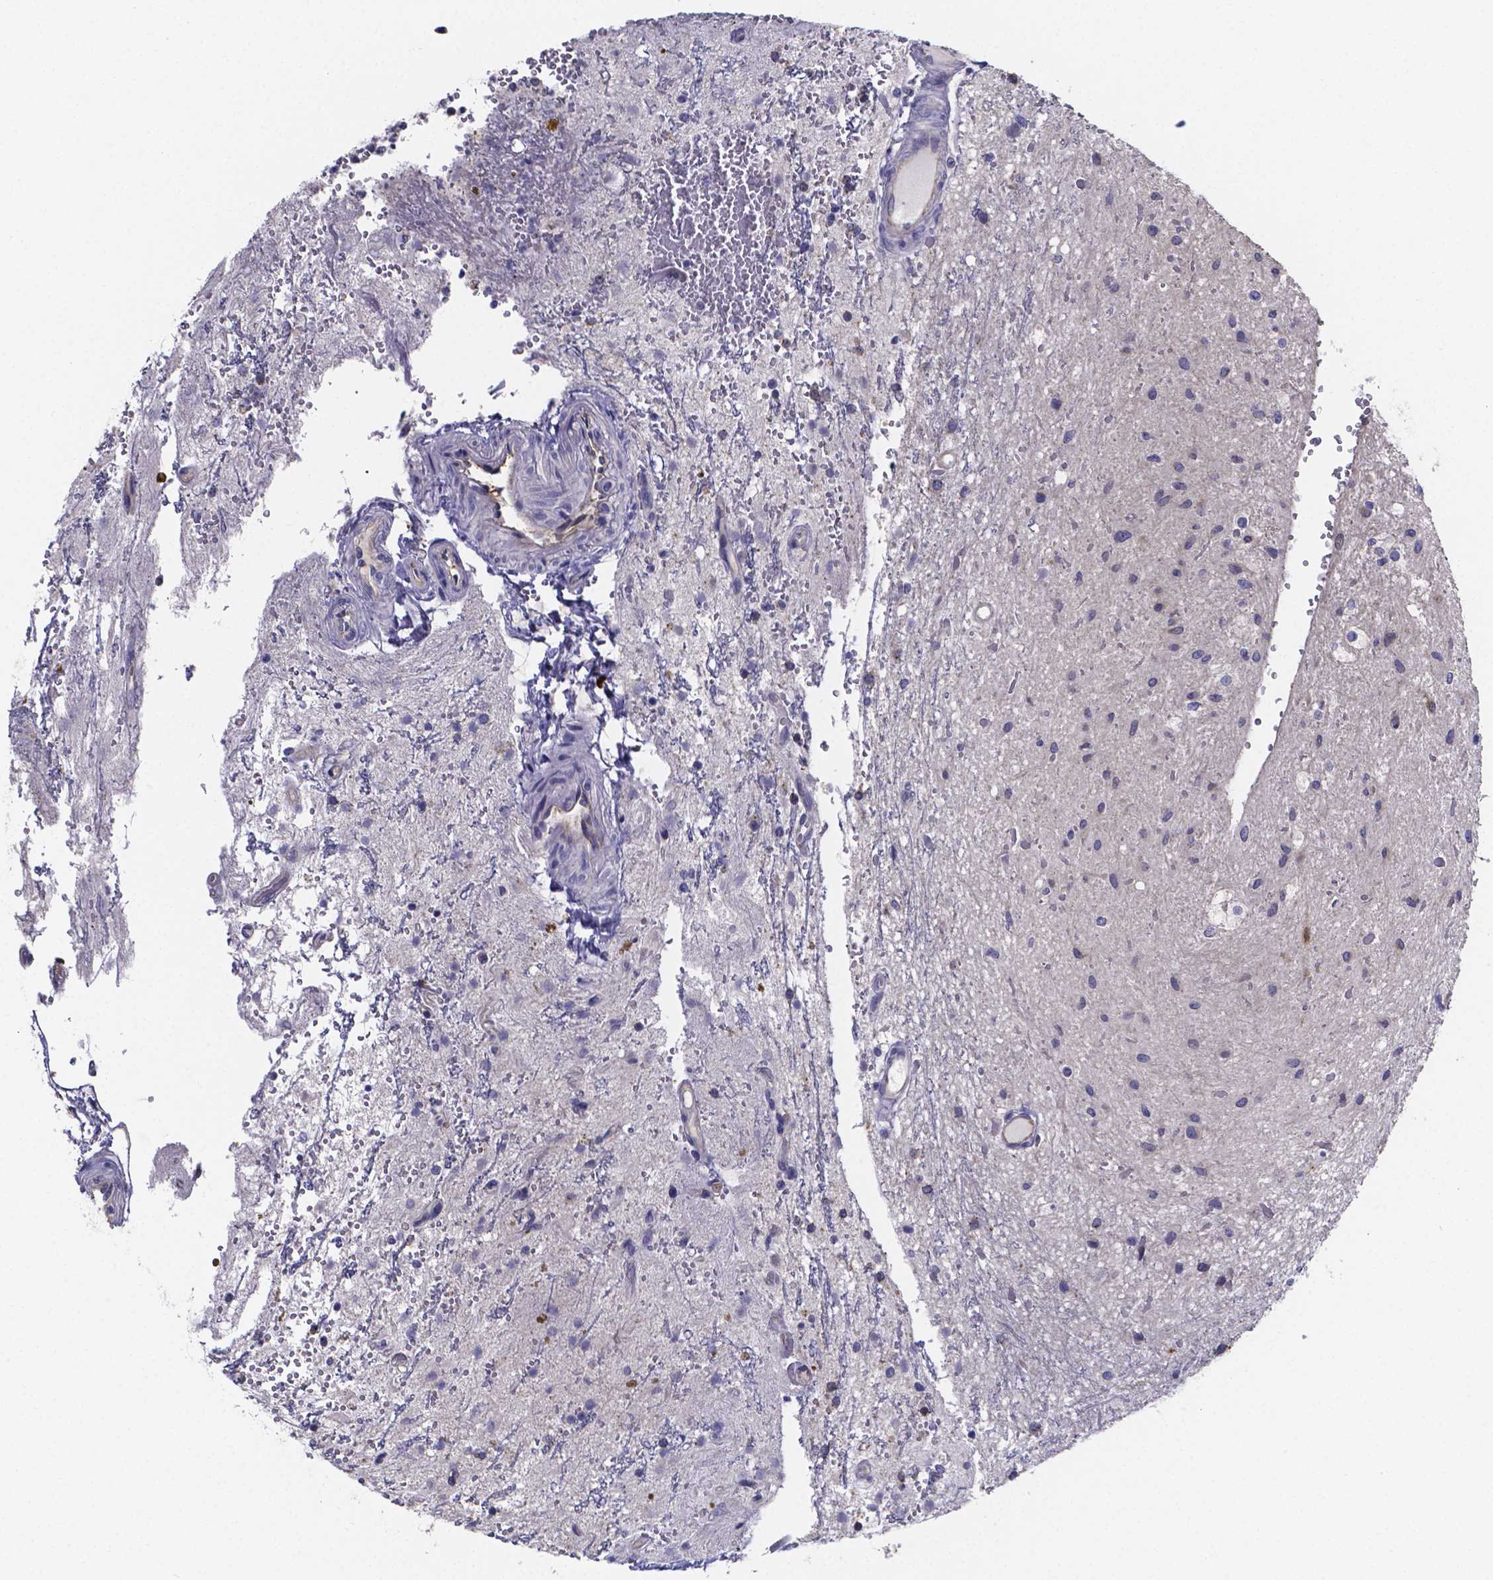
{"staining": {"intensity": "negative", "quantity": "none", "location": "none"}, "tissue": "glioma", "cell_type": "Tumor cells", "image_type": "cancer", "snomed": [{"axis": "morphology", "description": "Glioma, malignant, Low grade"}, {"axis": "topography", "description": "Cerebellum"}], "caption": "The histopathology image displays no significant positivity in tumor cells of glioma.", "gene": "SFRP4", "patient": {"sex": "female", "age": 14}}